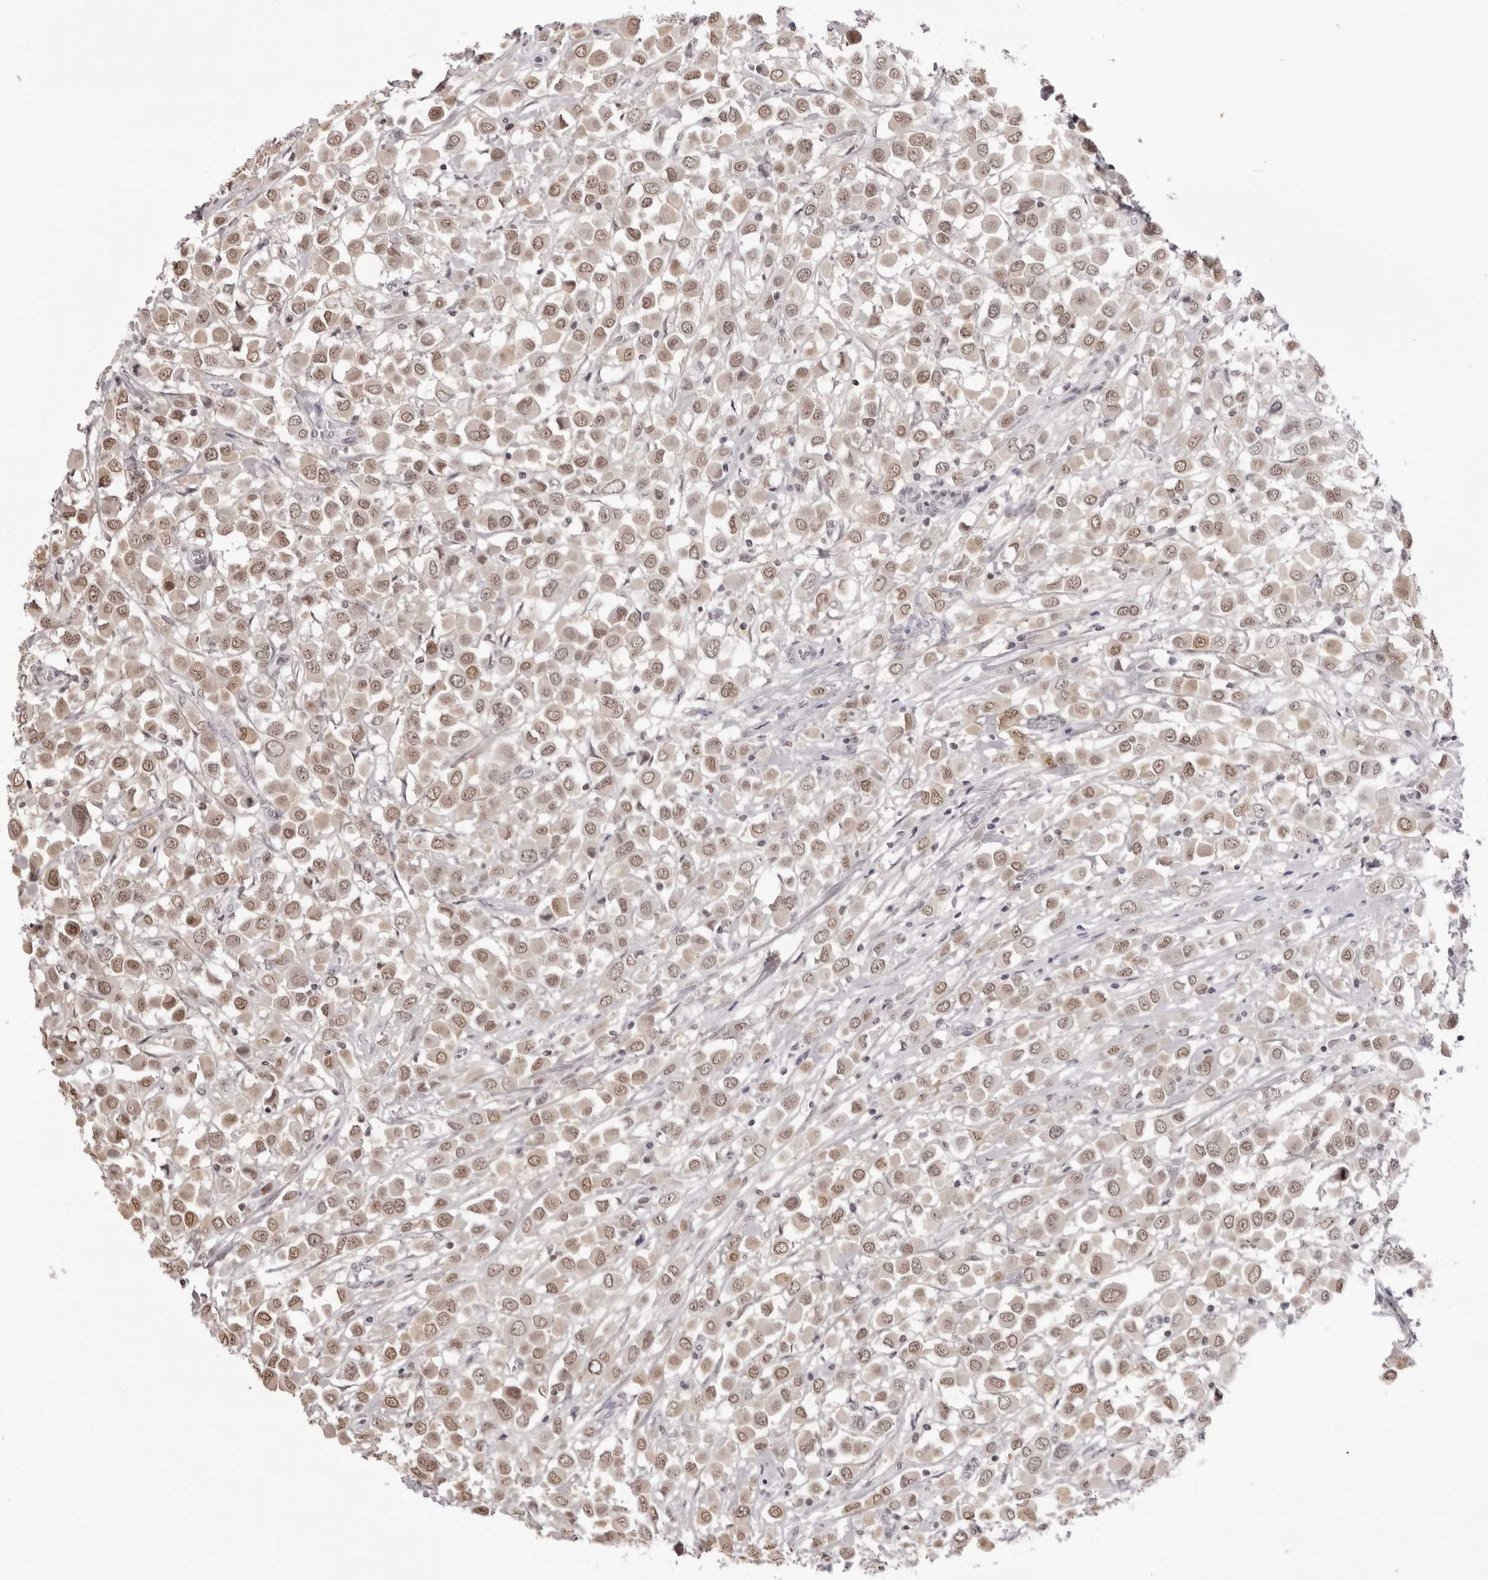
{"staining": {"intensity": "weak", "quantity": ">75%", "location": "nuclear"}, "tissue": "breast cancer", "cell_type": "Tumor cells", "image_type": "cancer", "snomed": [{"axis": "morphology", "description": "Duct carcinoma"}, {"axis": "topography", "description": "Breast"}], "caption": "Intraductal carcinoma (breast) tissue displays weak nuclear positivity in about >75% of tumor cells, visualized by immunohistochemistry. (Brightfield microscopy of DAB IHC at high magnification).", "gene": "HSPA4", "patient": {"sex": "female", "age": 61}}